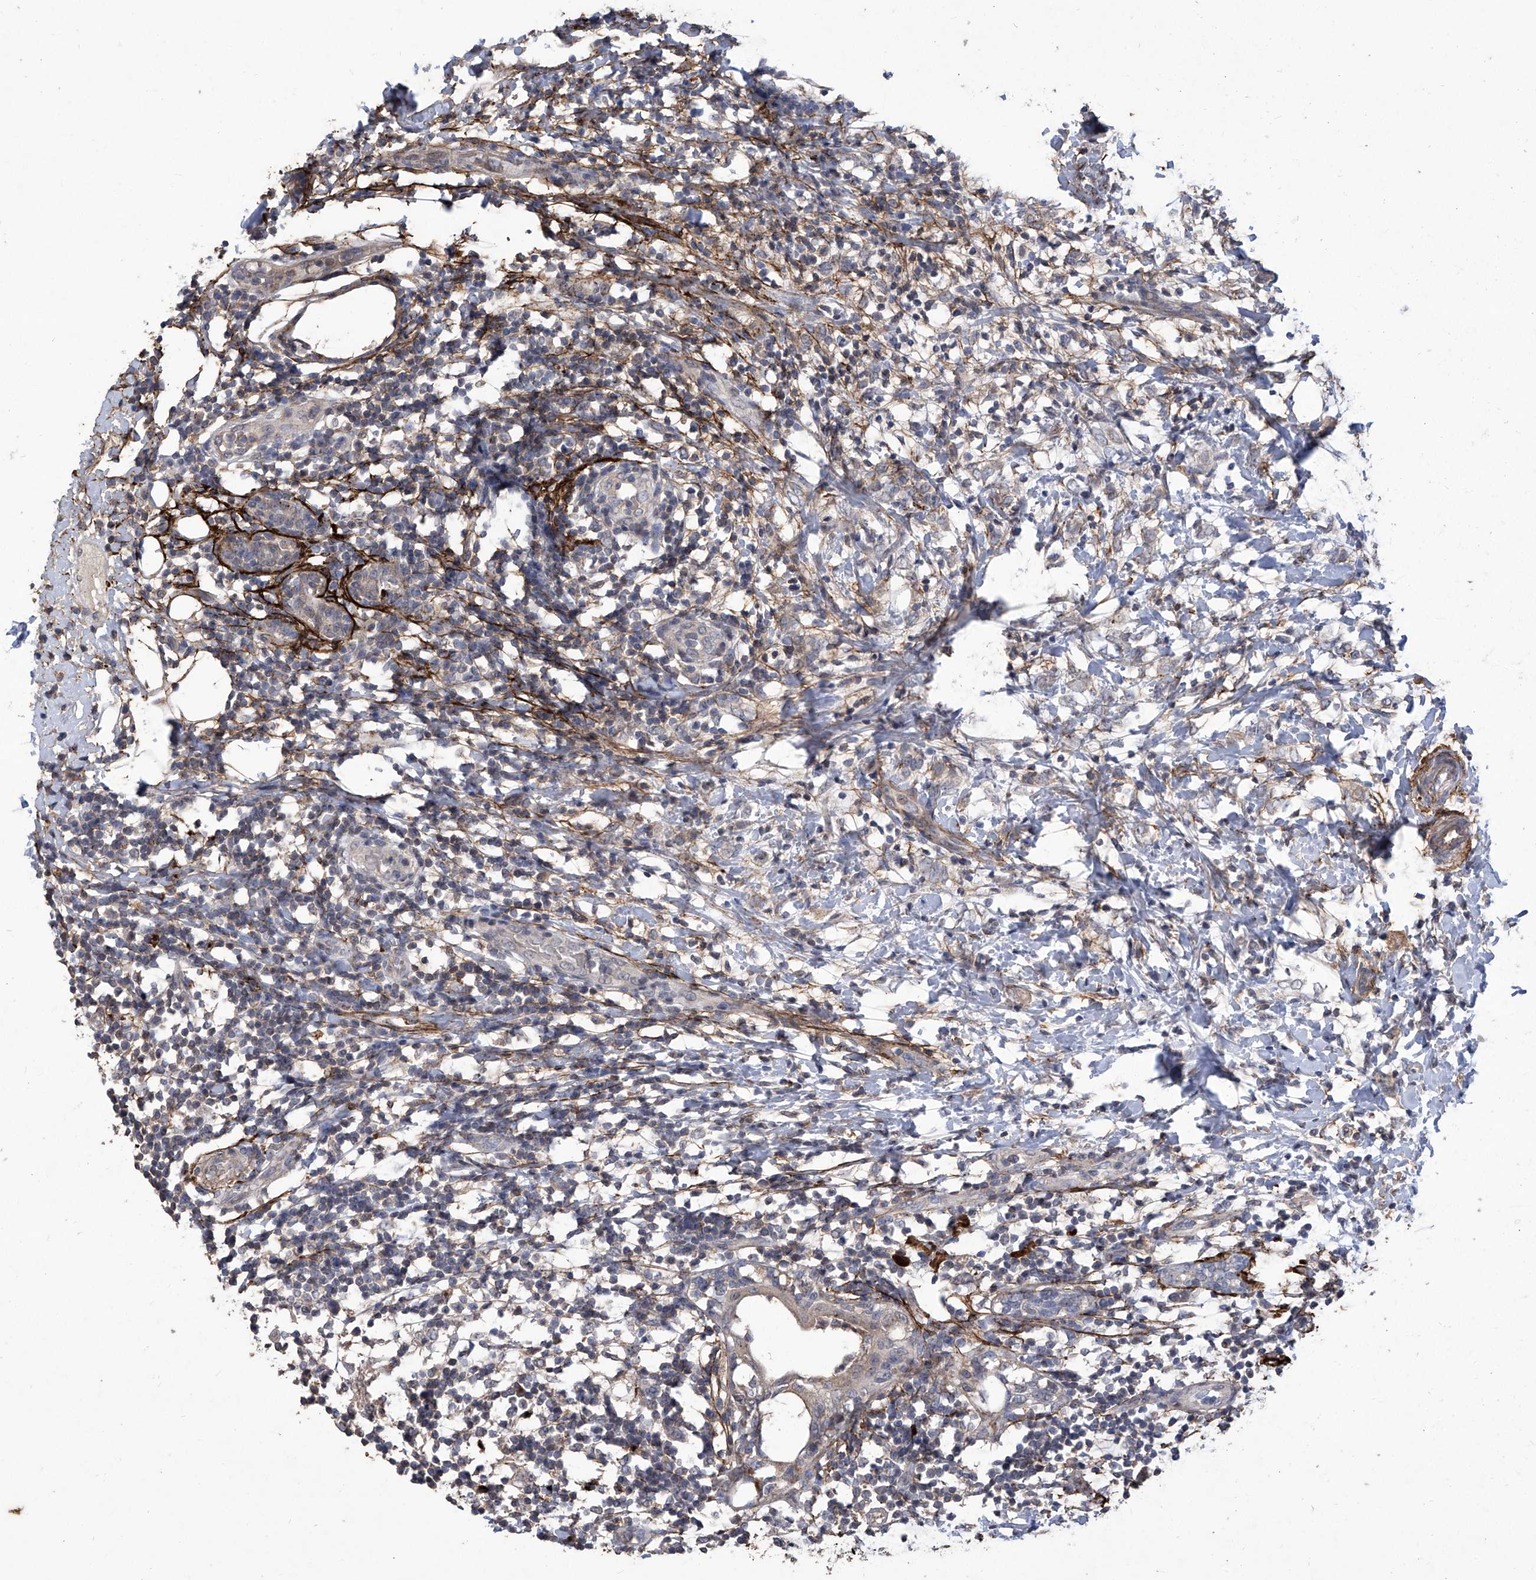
{"staining": {"intensity": "negative", "quantity": "none", "location": "none"}, "tissue": "breast cancer", "cell_type": "Tumor cells", "image_type": "cancer", "snomed": [{"axis": "morphology", "description": "Normal tissue, NOS"}, {"axis": "morphology", "description": "Lobular carcinoma"}, {"axis": "topography", "description": "Breast"}], "caption": "Immunohistochemistry (IHC) of breast cancer exhibits no expression in tumor cells.", "gene": "TXNIP", "patient": {"sex": "female", "age": 47}}